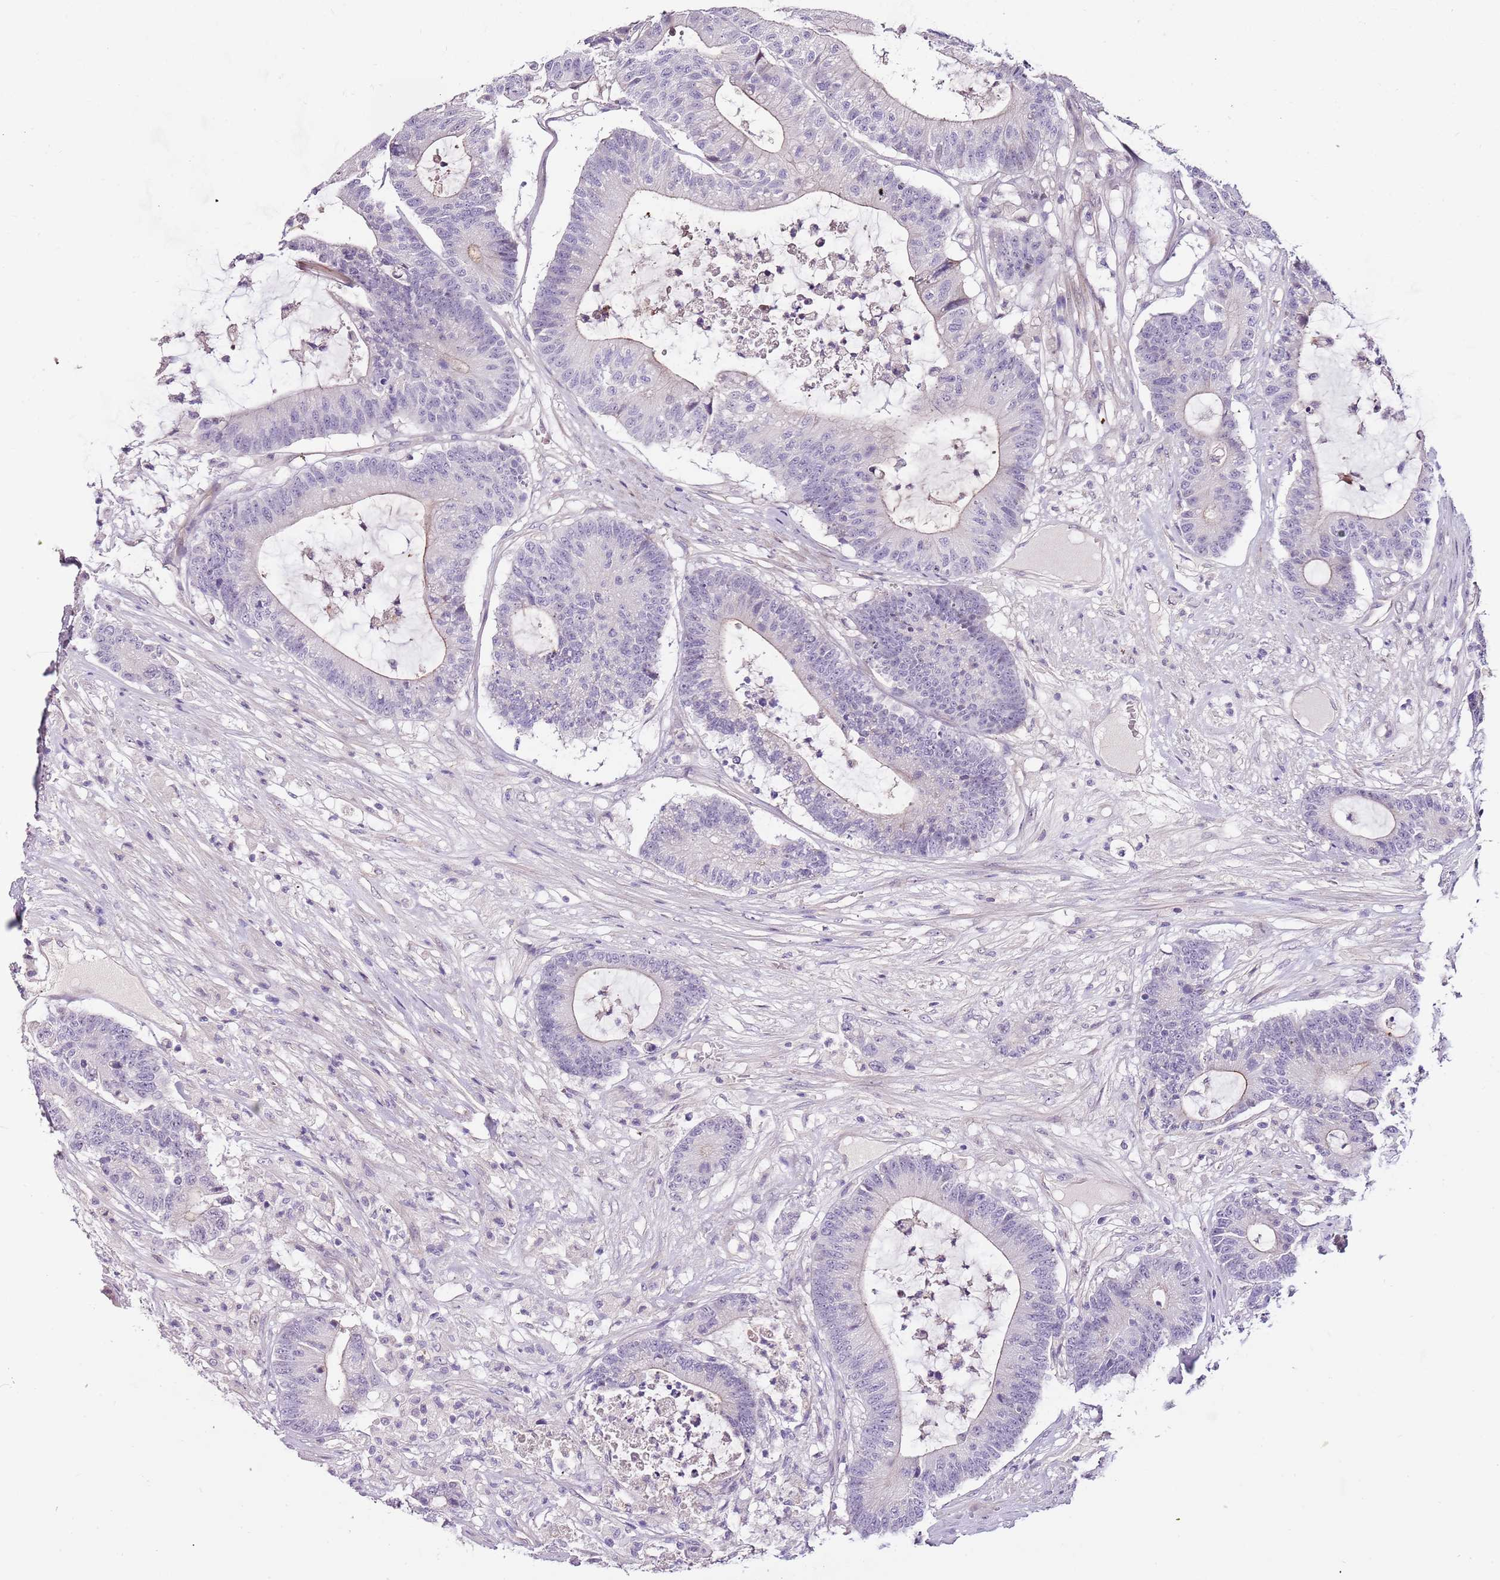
{"staining": {"intensity": "weak", "quantity": "<25%", "location": "cytoplasmic/membranous"}, "tissue": "colorectal cancer", "cell_type": "Tumor cells", "image_type": "cancer", "snomed": [{"axis": "morphology", "description": "Adenocarcinoma, NOS"}, {"axis": "topography", "description": "Colon"}], "caption": "High magnification brightfield microscopy of adenocarcinoma (colorectal) stained with DAB (3,3'-diaminobenzidine) (brown) and counterstained with hematoxylin (blue): tumor cells show no significant positivity.", "gene": "NKX2-3", "patient": {"sex": "female", "age": 84}}